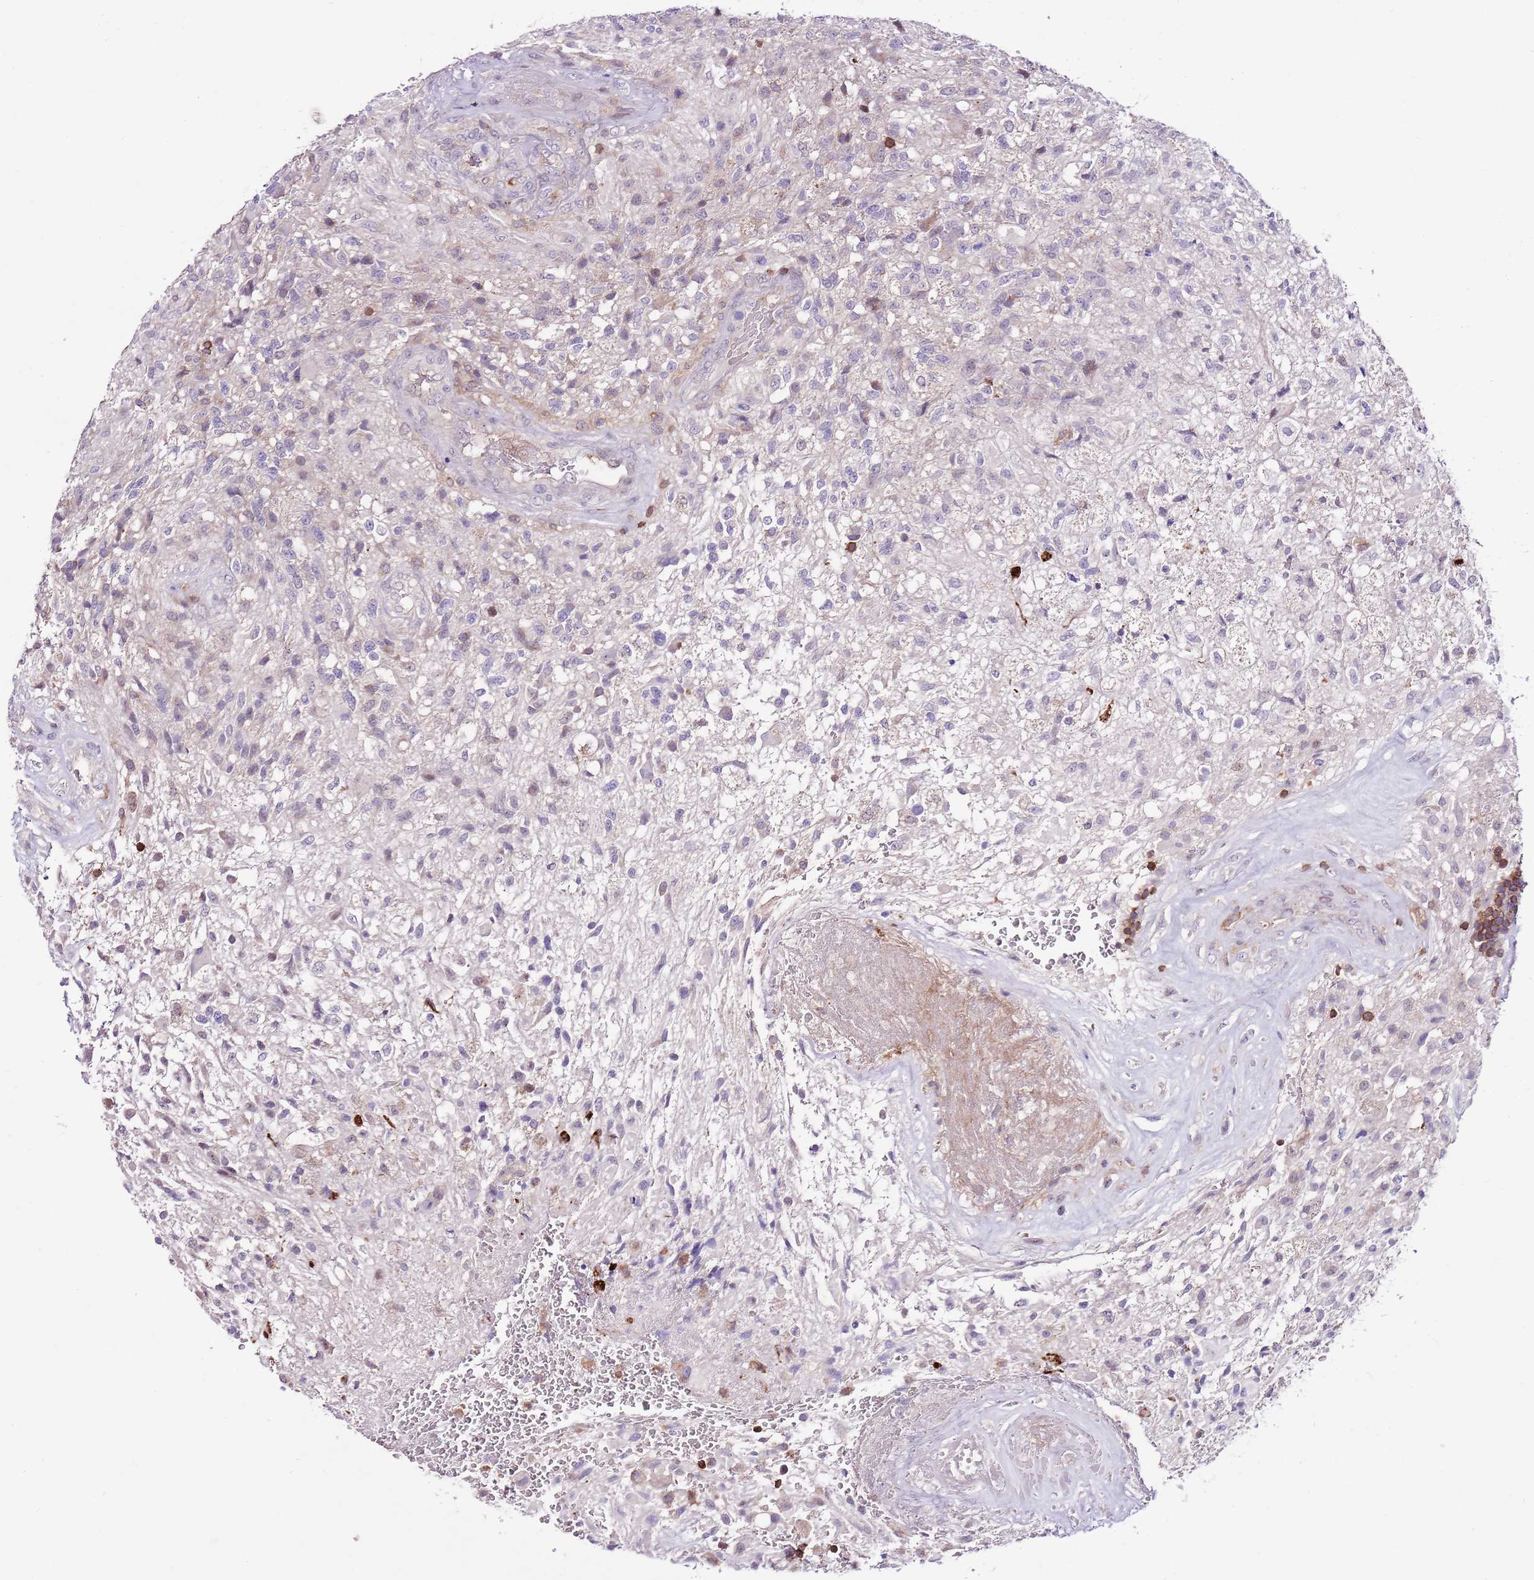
{"staining": {"intensity": "negative", "quantity": "none", "location": "none"}, "tissue": "glioma", "cell_type": "Tumor cells", "image_type": "cancer", "snomed": [{"axis": "morphology", "description": "Glioma, malignant, High grade"}, {"axis": "topography", "description": "Brain"}], "caption": "Tumor cells are negative for protein expression in human glioma.", "gene": "ZSWIM1", "patient": {"sex": "male", "age": 56}}